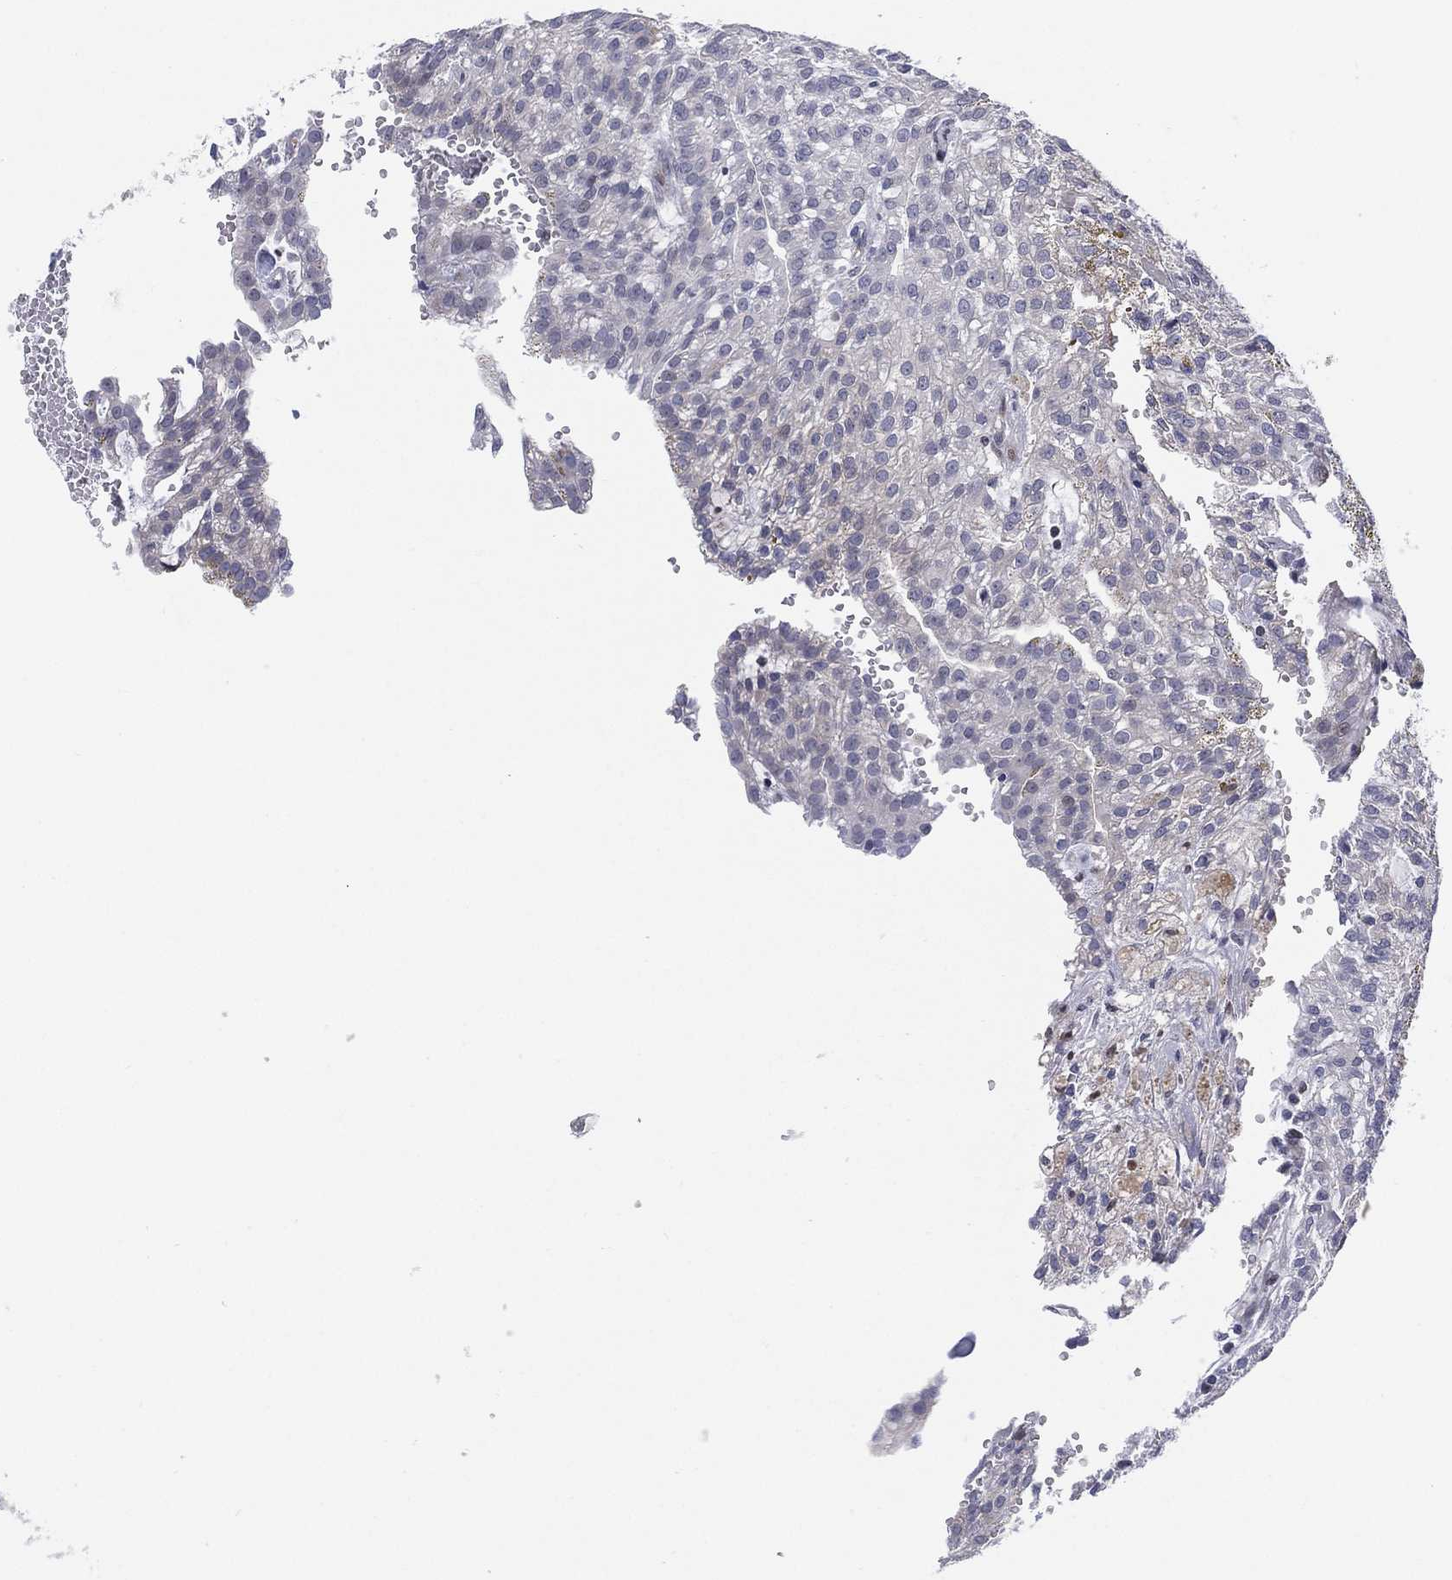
{"staining": {"intensity": "negative", "quantity": "none", "location": "none"}, "tissue": "renal cancer", "cell_type": "Tumor cells", "image_type": "cancer", "snomed": [{"axis": "morphology", "description": "Adenocarcinoma, NOS"}, {"axis": "topography", "description": "Kidney"}], "caption": "Tumor cells are negative for protein expression in human renal adenocarcinoma.", "gene": "SLC4A4", "patient": {"sex": "male", "age": 63}}